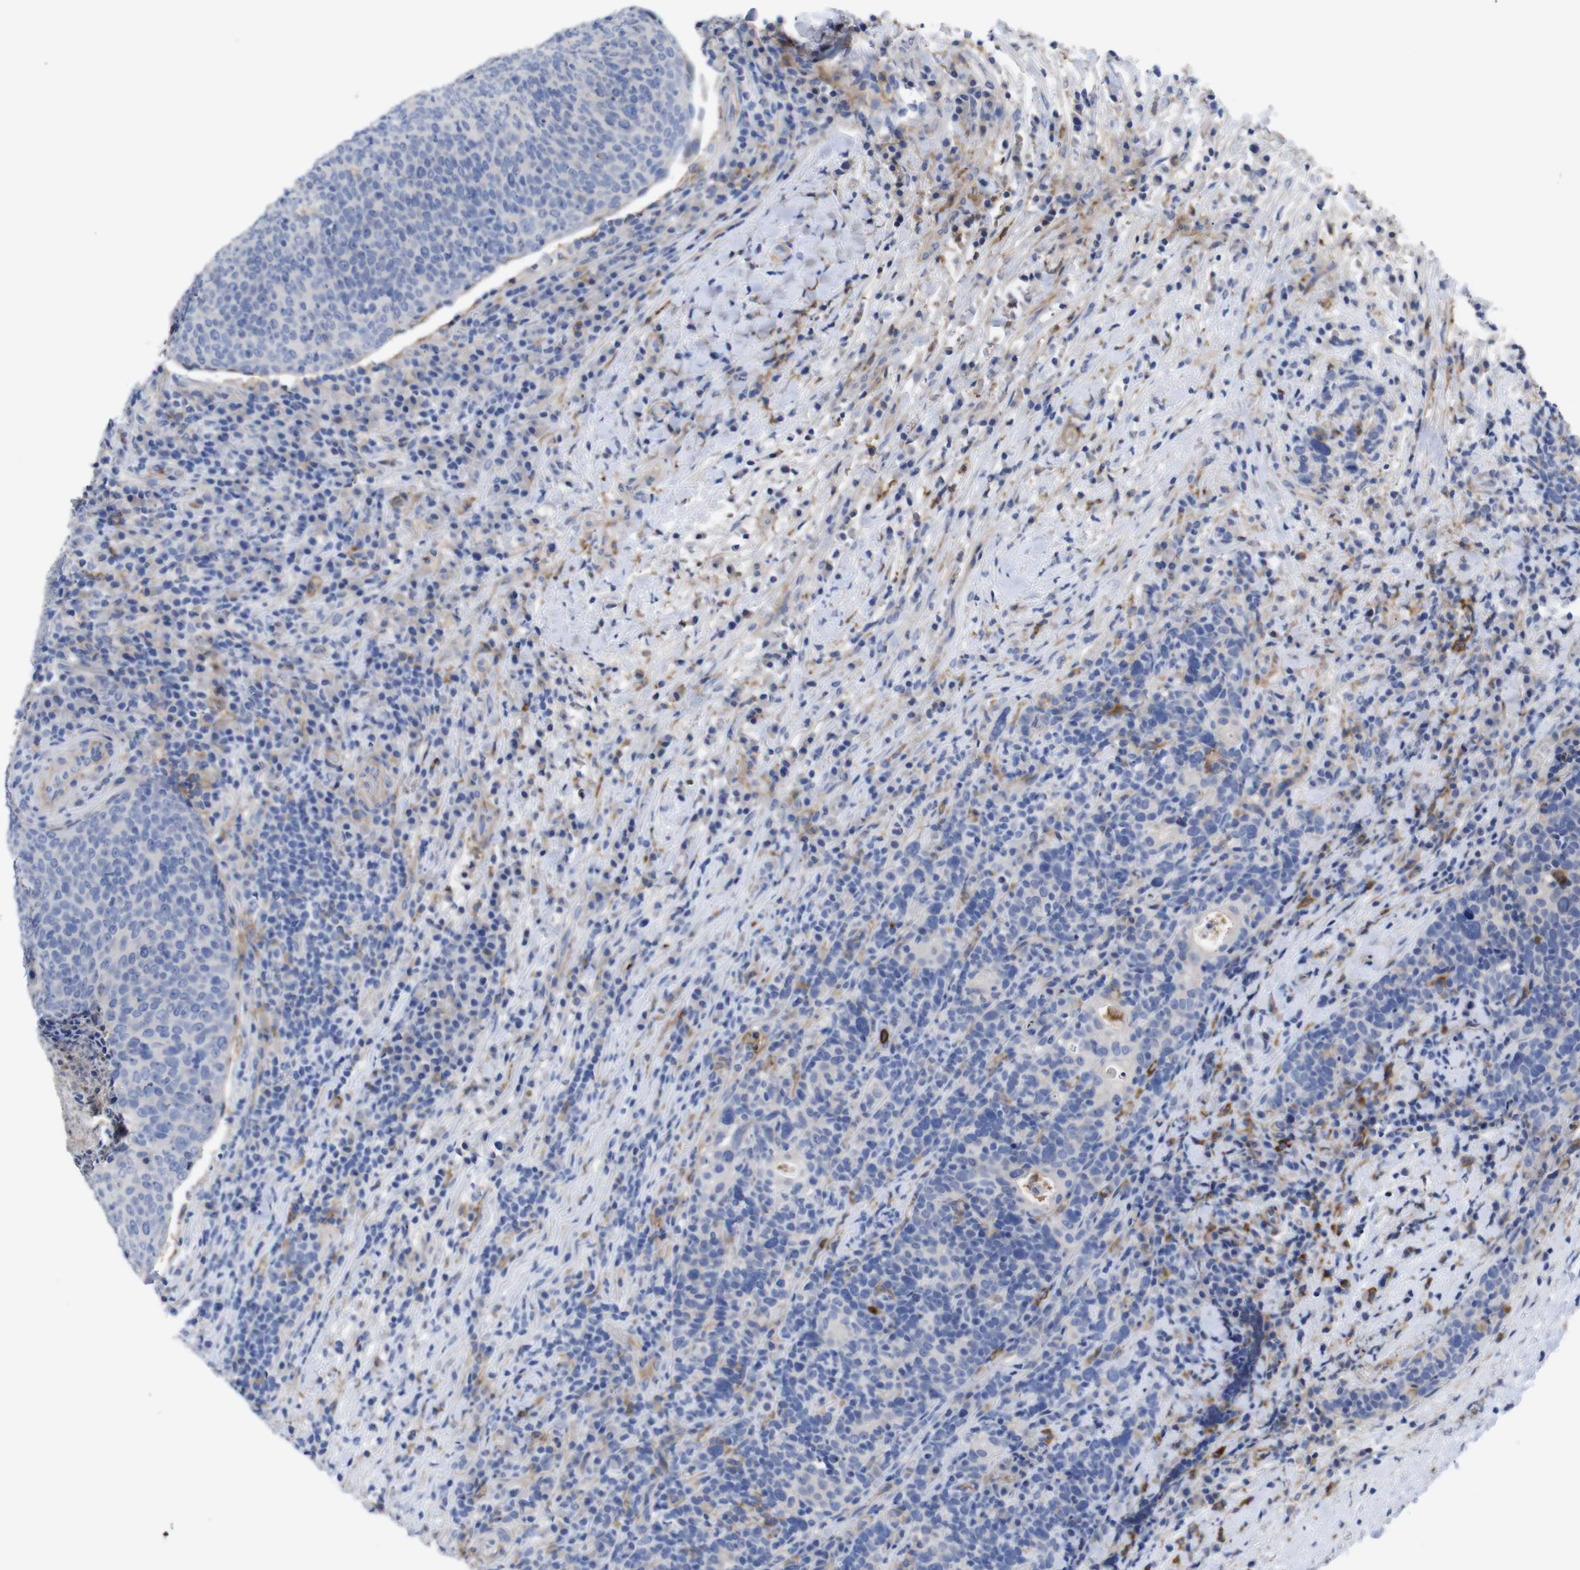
{"staining": {"intensity": "negative", "quantity": "none", "location": "none"}, "tissue": "head and neck cancer", "cell_type": "Tumor cells", "image_type": "cancer", "snomed": [{"axis": "morphology", "description": "Squamous cell carcinoma, NOS"}, {"axis": "morphology", "description": "Squamous cell carcinoma, metastatic, NOS"}, {"axis": "topography", "description": "Lymph node"}, {"axis": "topography", "description": "Head-Neck"}], "caption": "Head and neck cancer (squamous cell carcinoma) stained for a protein using immunohistochemistry (IHC) displays no positivity tumor cells.", "gene": "C5AR1", "patient": {"sex": "male", "age": 62}}